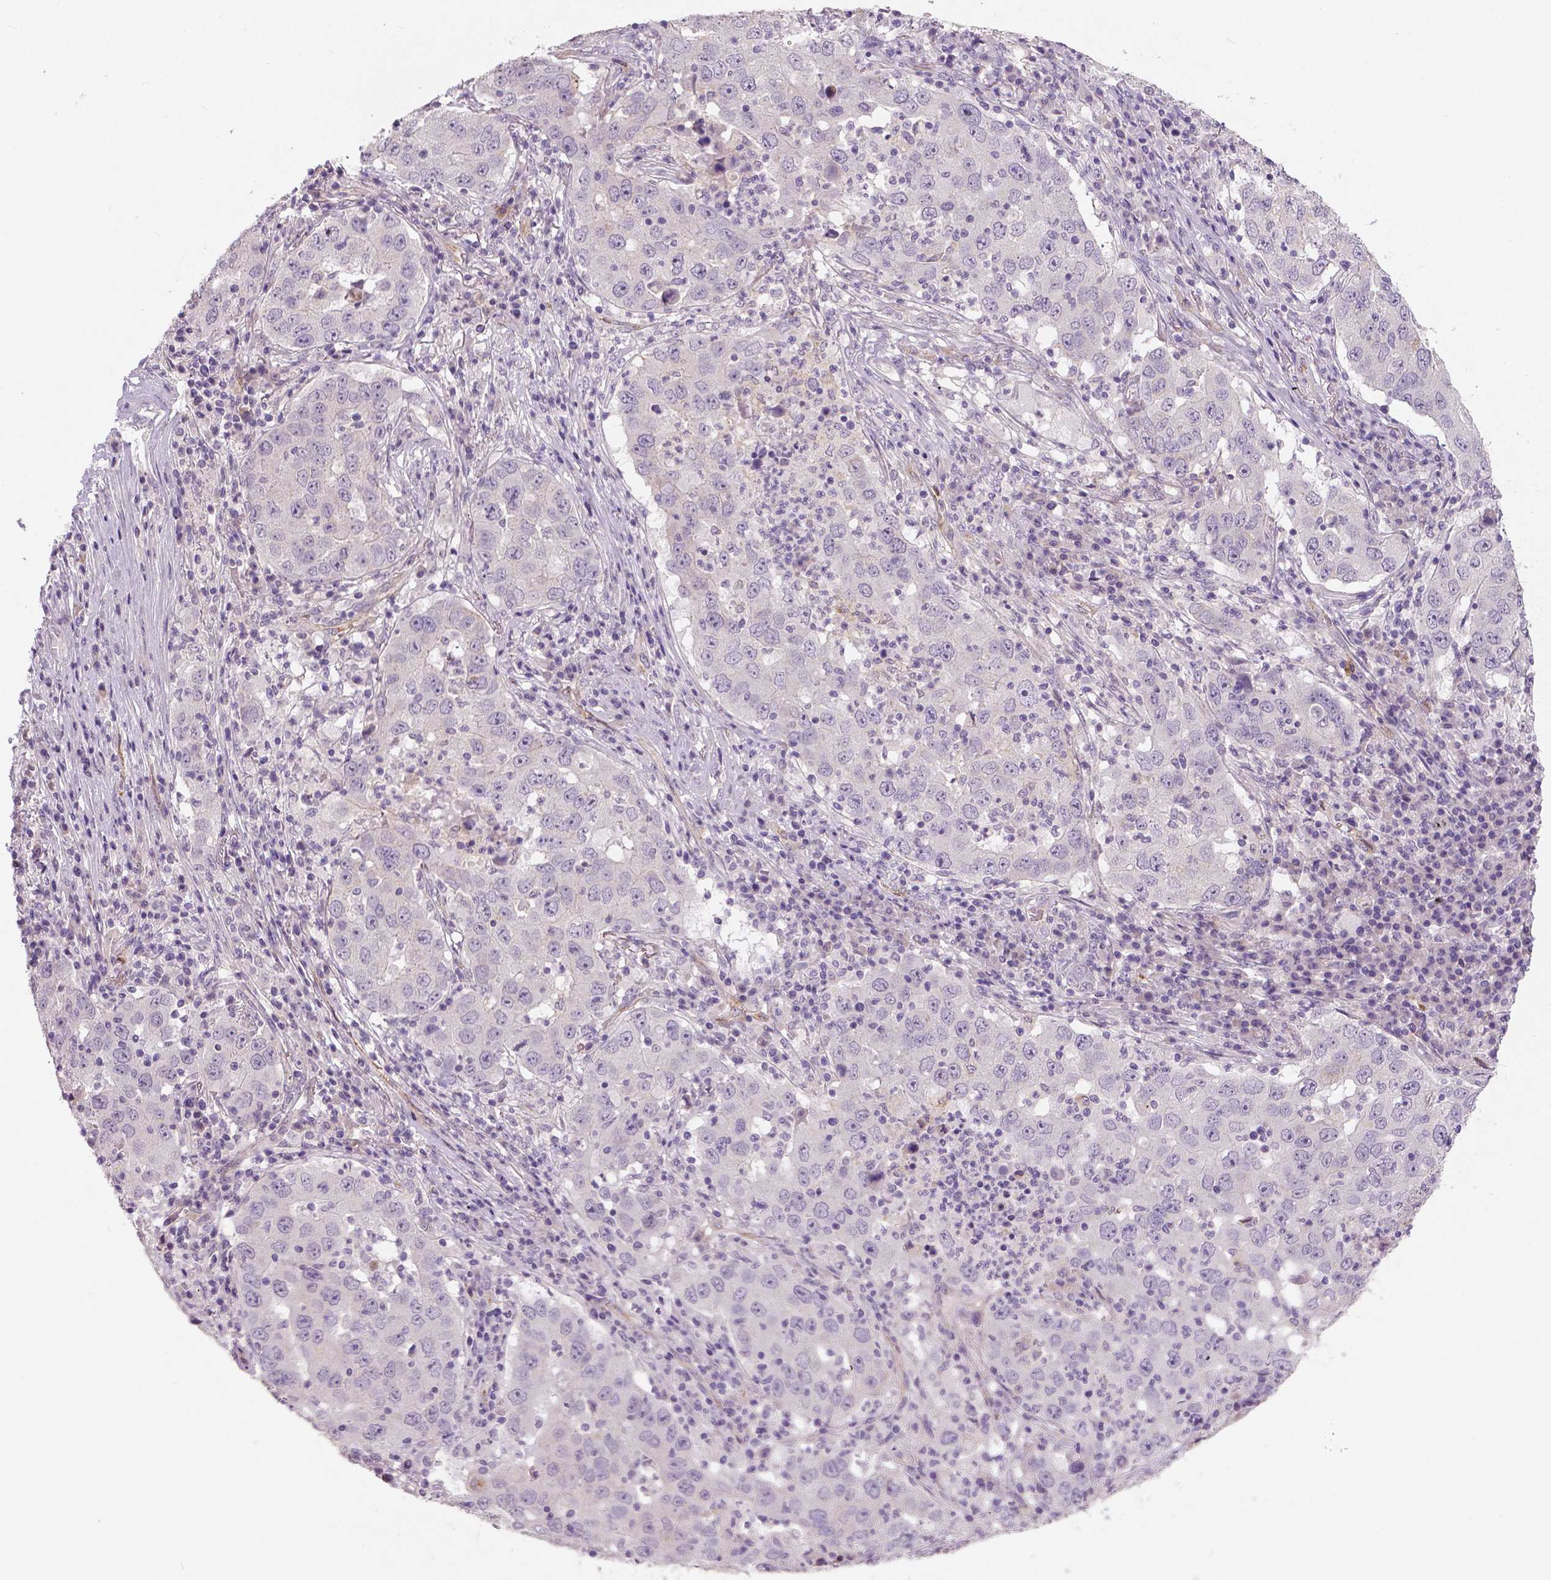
{"staining": {"intensity": "negative", "quantity": "none", "location": "none"}, "tissue": "lung cancer", "cell_type": "Tumor cells", "image_type": "cancer", "snomed": [{"axis": "morphology", "description": "Adenocarcinoma, NOS"}, {"axis": "topography", "description": "Lung"}], "caption": "Tumor cells are negative for brown protein staining in lung cancer (adenocarcinoma).", "gene": "FLT1", "patient": {"sex": "male", "age": 73}}